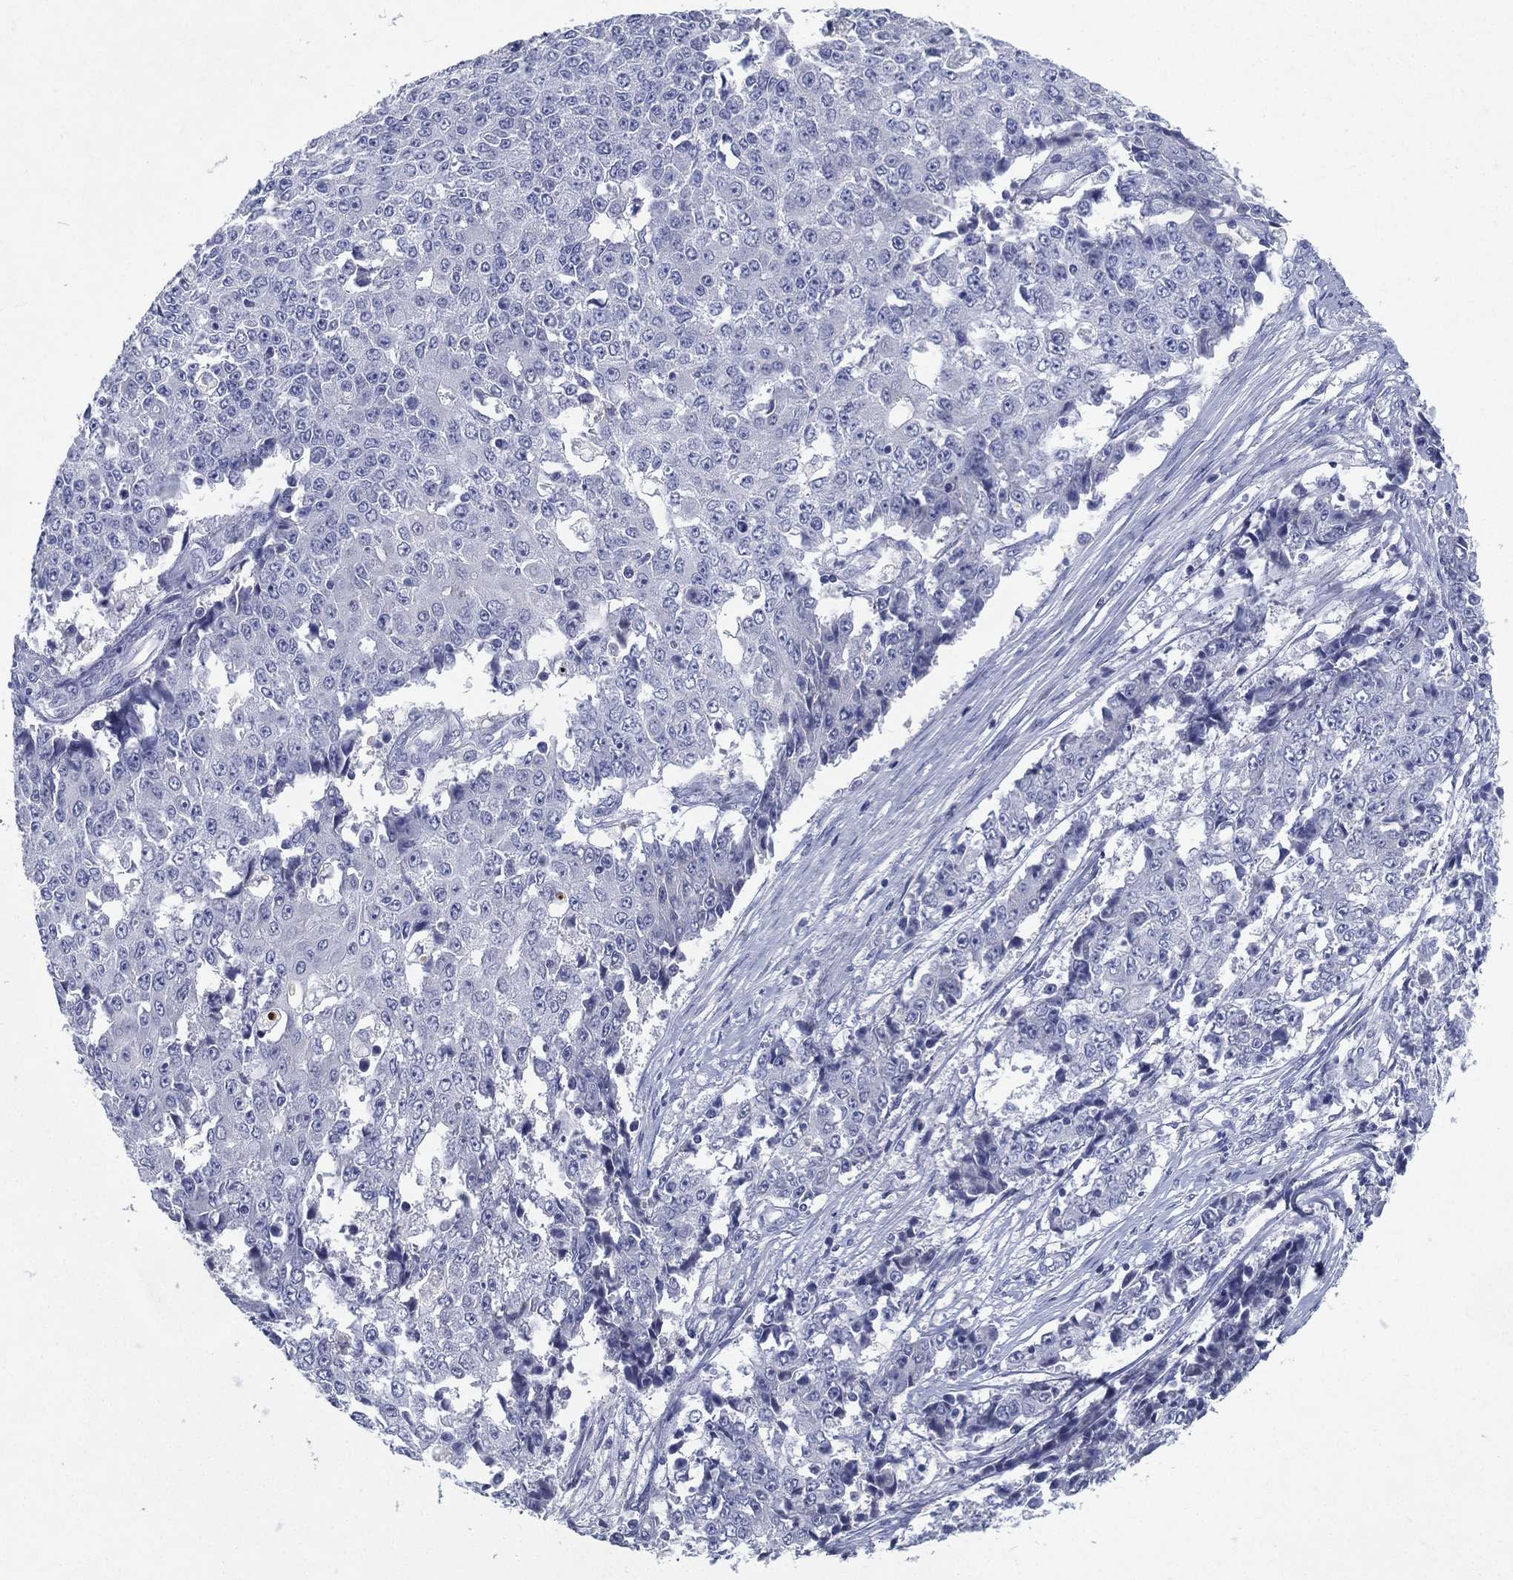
{"staining": {"intensity": "negative", "quantity": "none", "location": "none"}, "tissue": "ovarian cancer", "cell_type": "Tumor cells", "image_type": "cancer", "snomed": [{"axis": "morphology", "description": "Carcinoma, endometroid"}, {"axis": "topography", "description": "Ovary"}], "caption": "DAB immunohistochemical staining of ovarian cancer (endometroid carcinoma) reveals no significant expression in tumor cells.", "gene": "RGS13", "patient": {"sex": "female", "age": 42}}